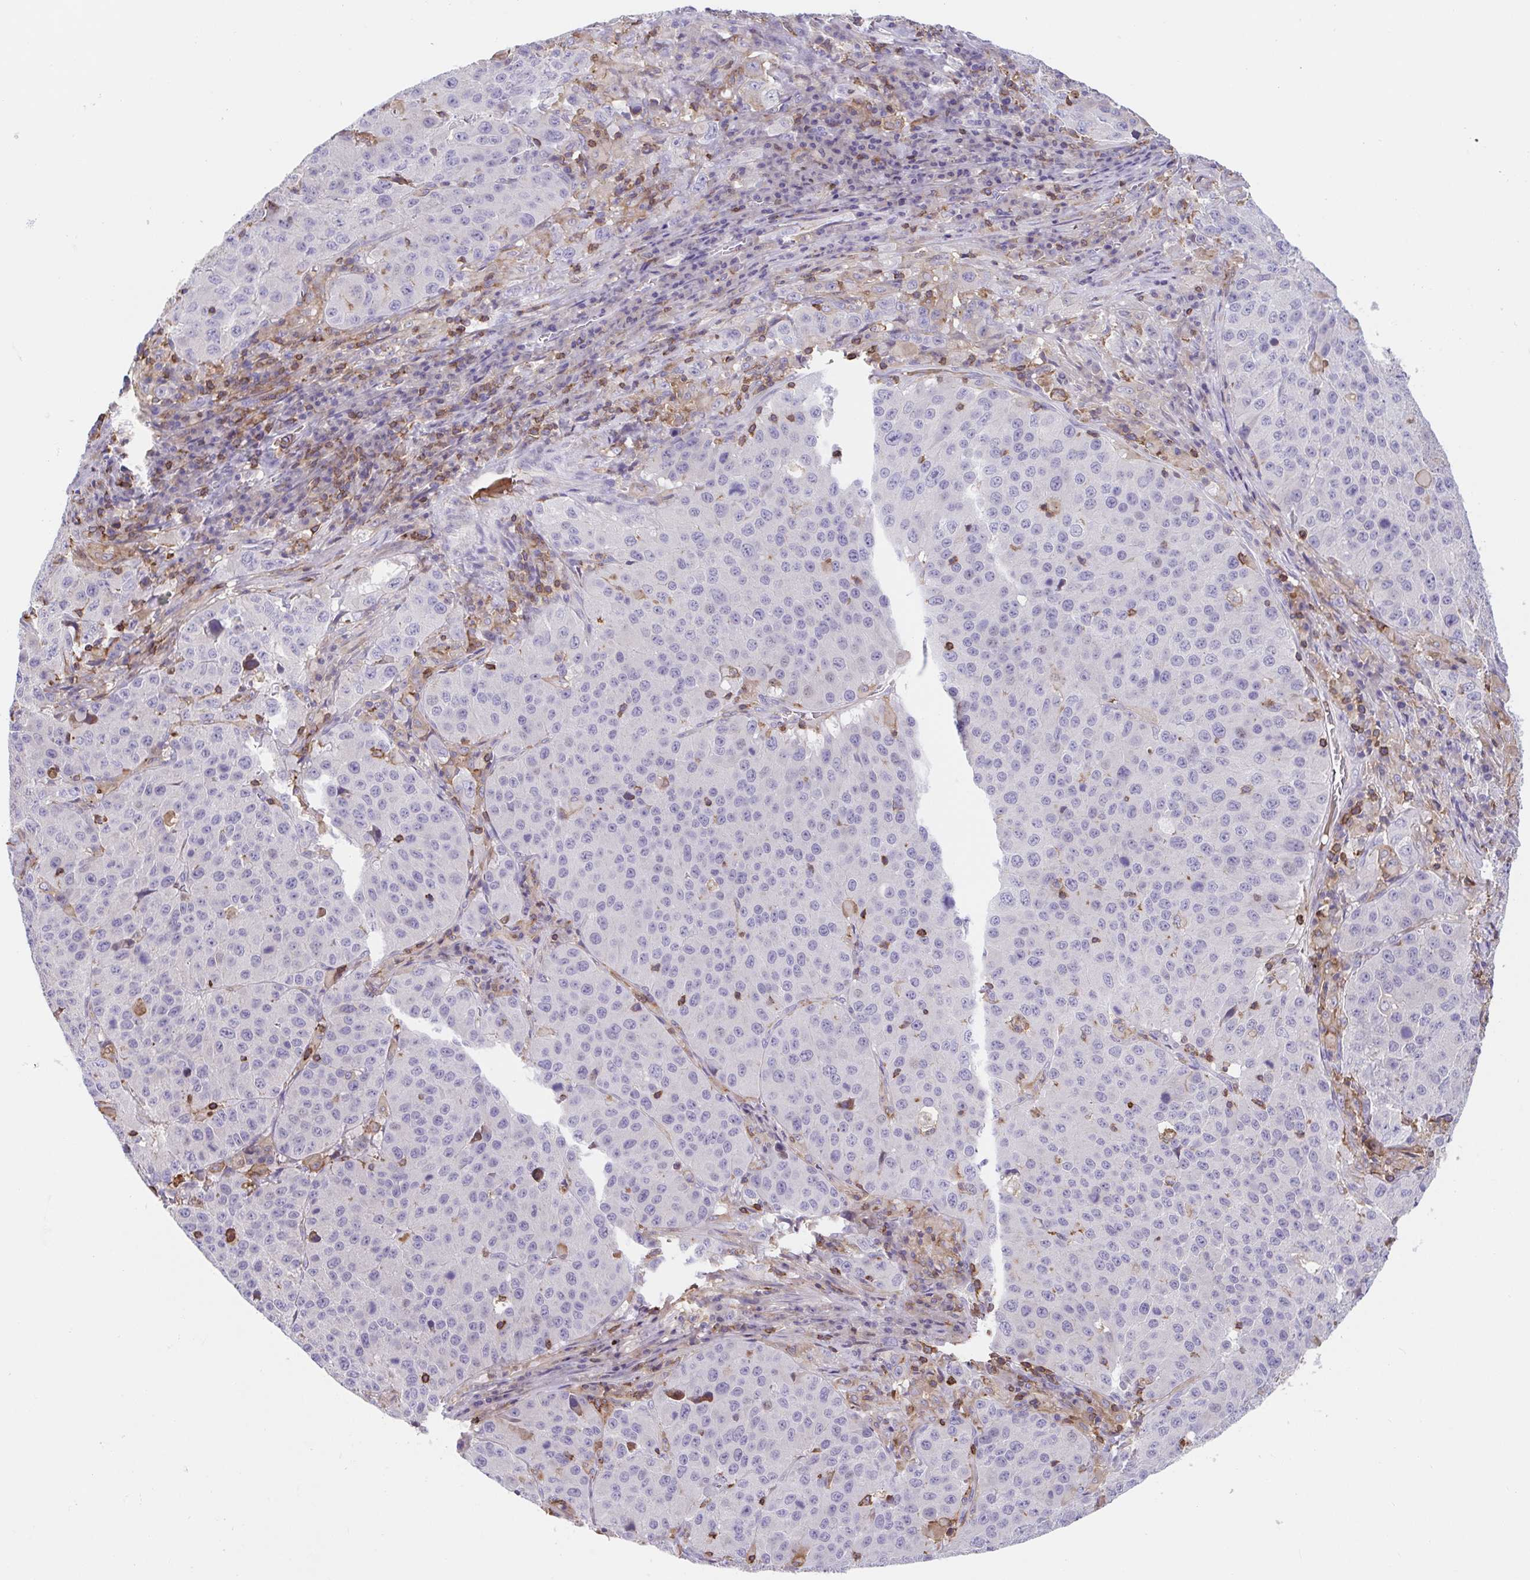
{"staining": {"intensity": "negative", "quantity": "none", "location": "none"}, "tissue": "stomach cancer", "cell_type": "Tumor cells", "image_type": "cancer", "snomed": [{"axis": "morphology", "description": "Adenocarcinoma, NOS"}, {"axis": "topography", "description": "Stomach"}], "caption": "The immunohistochemistry micrograph has no significant positivity in tumor cells of stomach adenocarcinoma tissue.", "gene": "TPRG1", "patient": {"sex": "male", "age": 71}}